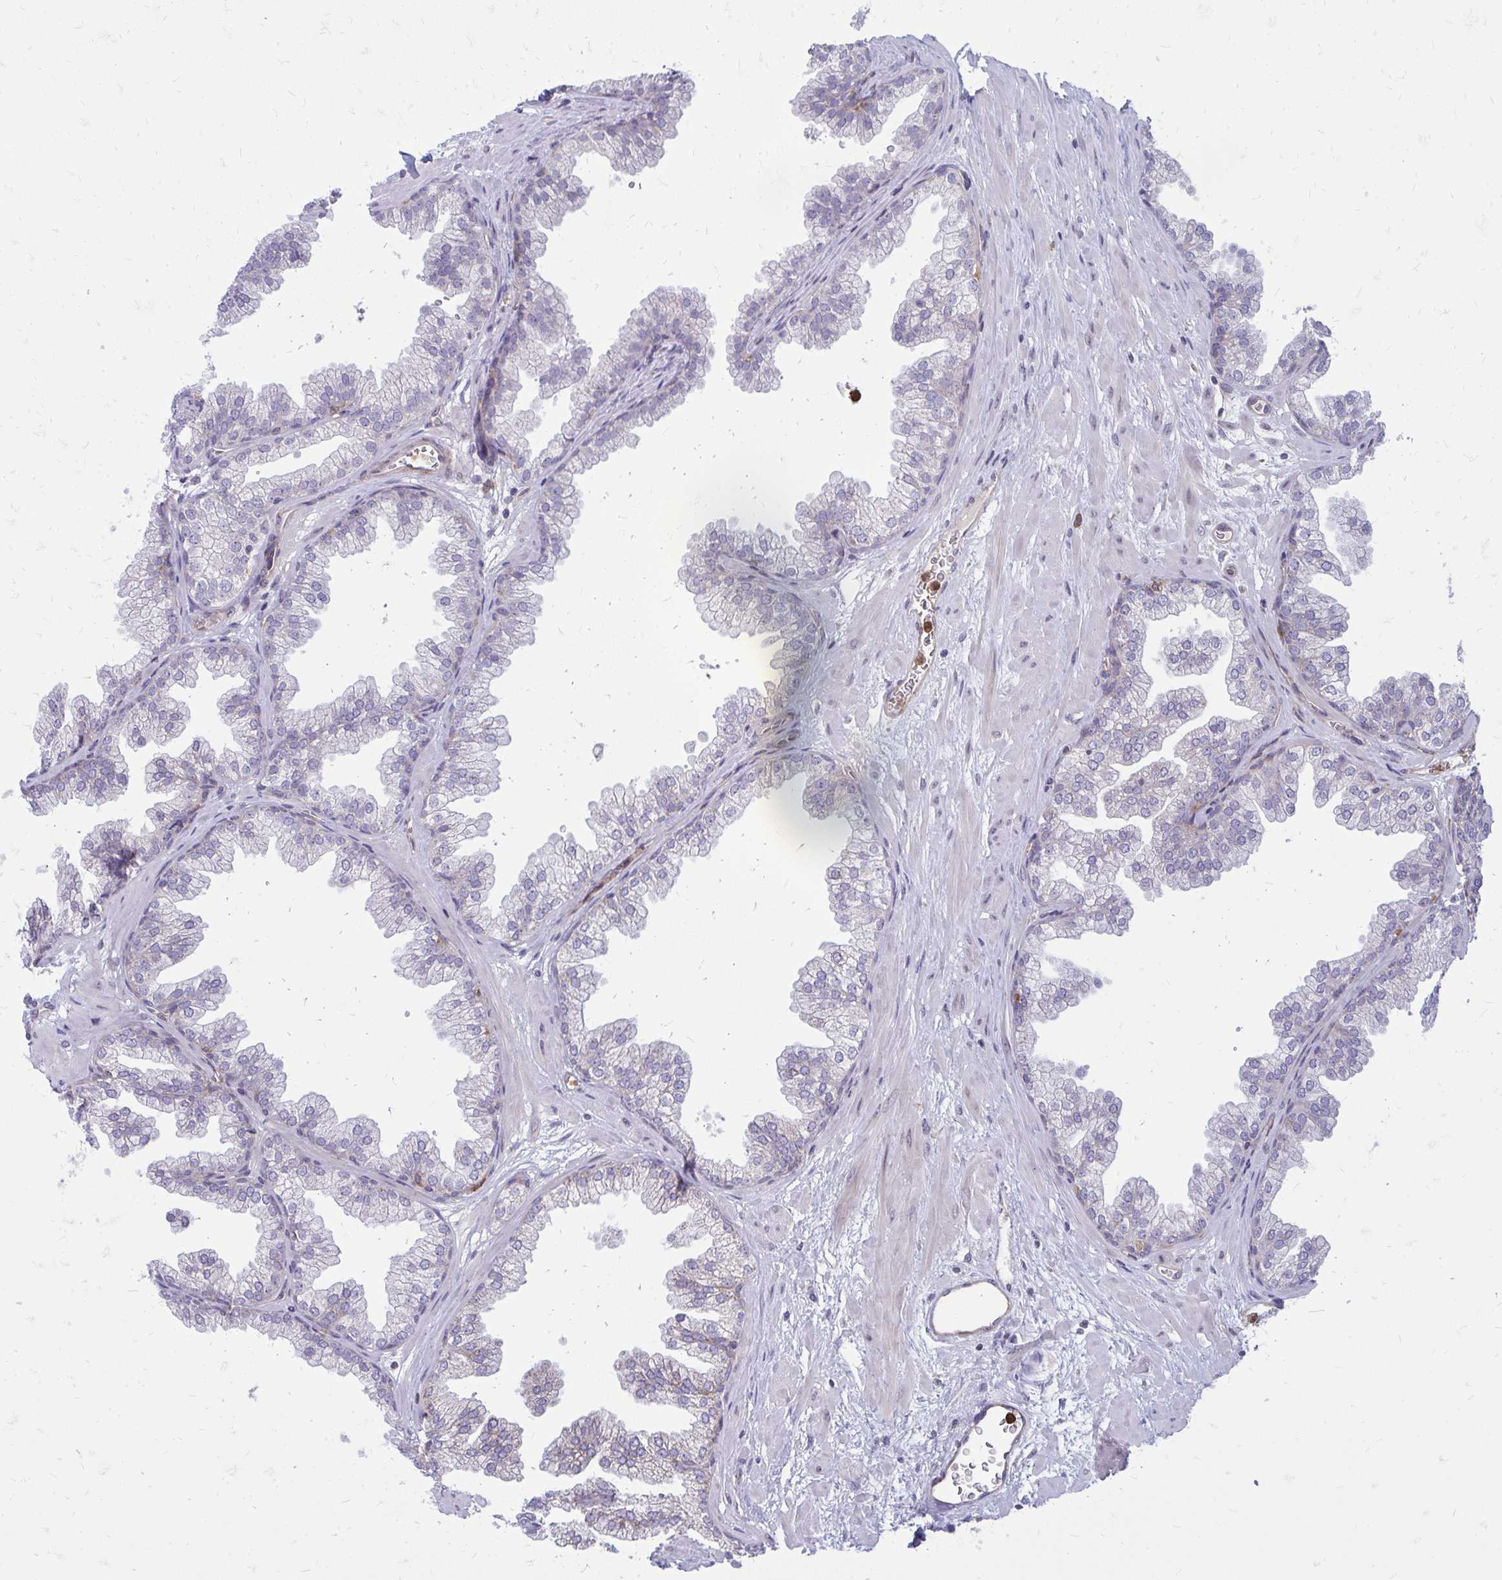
{"staining": {"intensity": "negative", "quantity": "none", "location": "none"}, "tissue": "prostate", "cell_type": "Glandular cells", "image_type": "normal", "snomed": [{"axis": "morphology", "description": "Normal tissue, NOS"}, {"axis": "topography", "description": "Prostate"}], "caption": "An immunohistochemistry micrograph of unremarkable prostate is shown. There is no staining in glandular cells of prostate. (DAB (3,3'-diaminobenzidine) immunohistochemistry (IHC) with hematoxylin counter stain).", "gene": "ASAP1", "patient": {"sex": "male", "age": 37}}